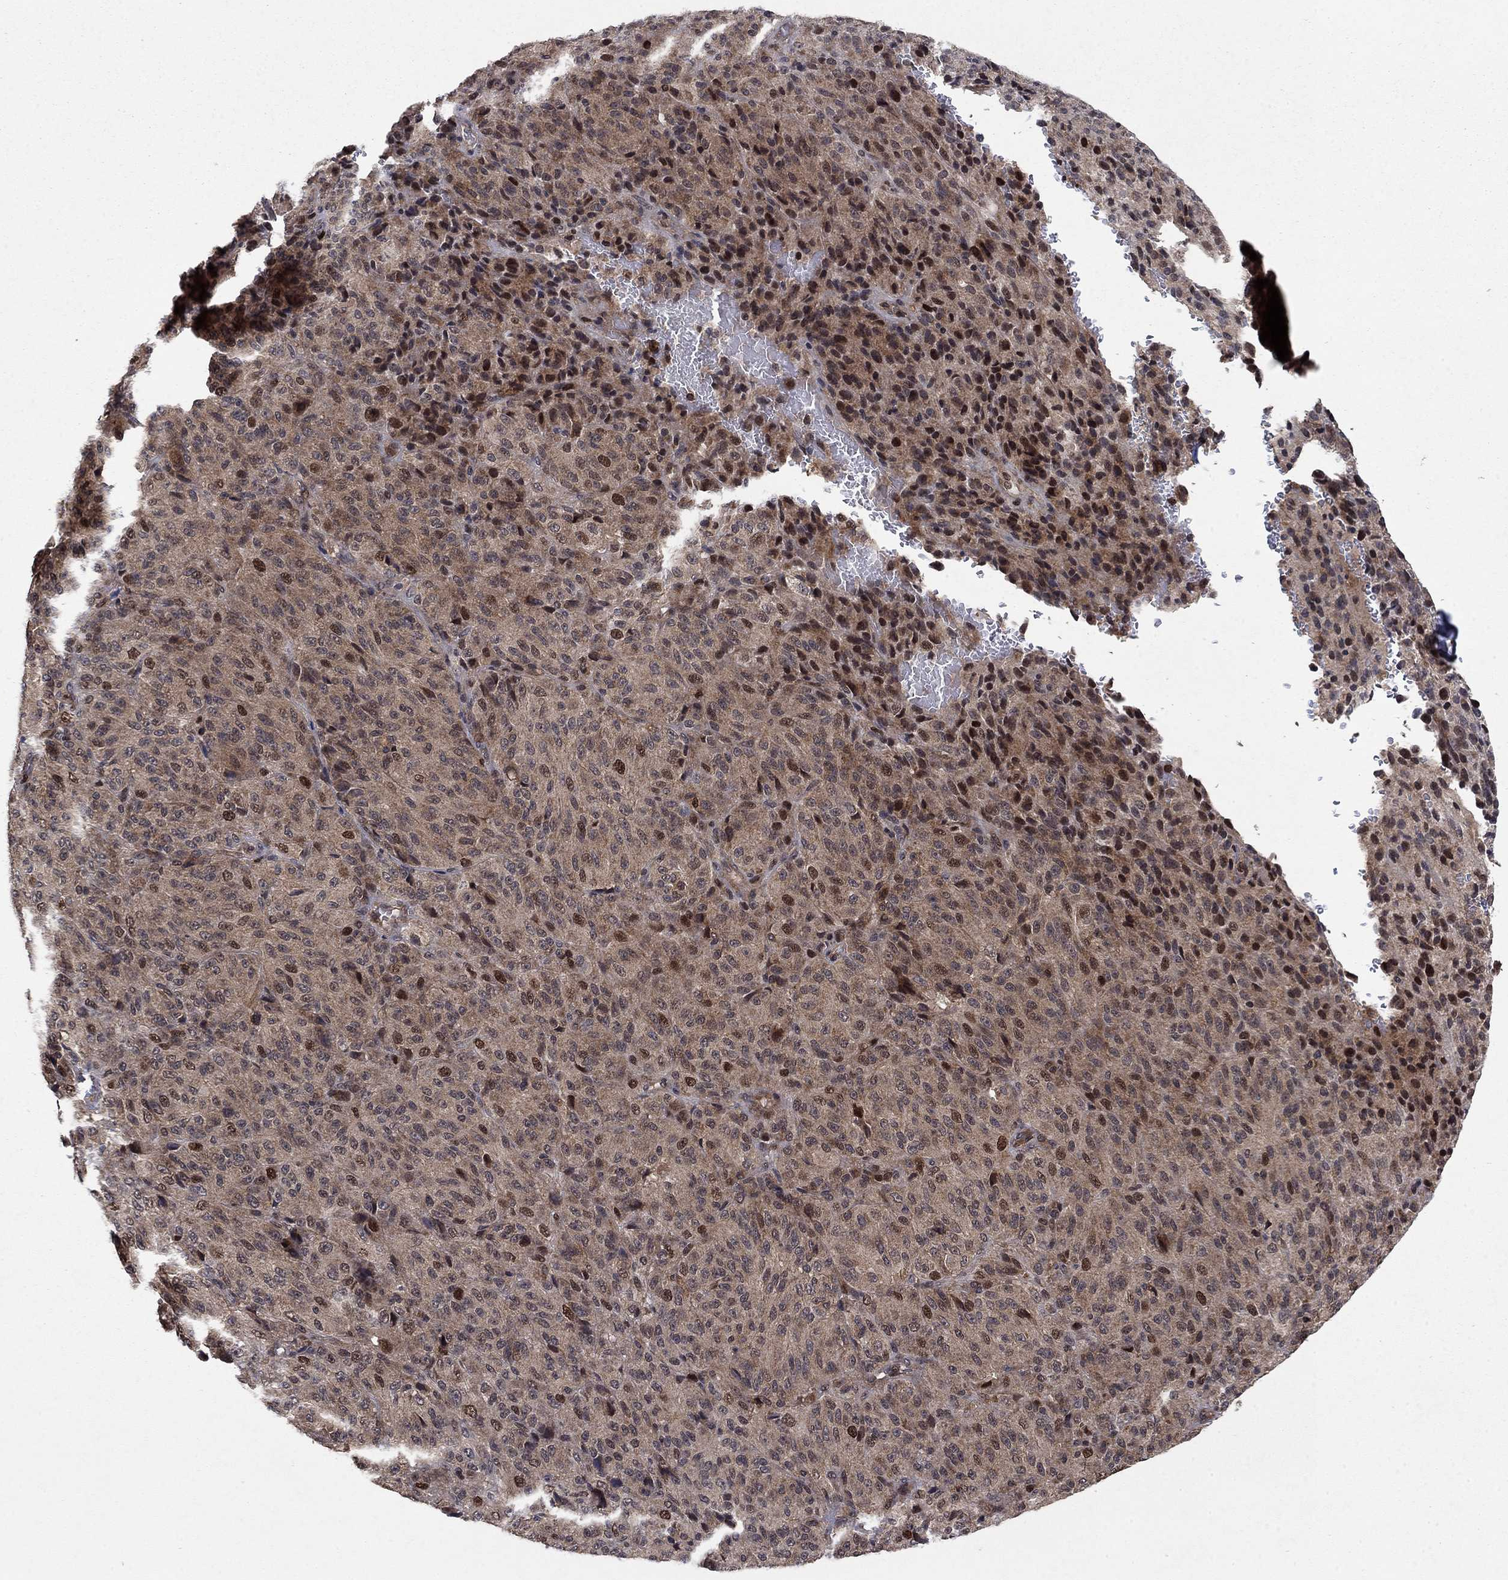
{"staining": {"intensity": "strong", "quantity": "<25%", "location": "cytoplasmic/membranous,nuclear"}, "tissue": "melanoma", "cell_type": "Tumor cells", "image_type": "cancer", "snomed": [{"axis": "morphology", "description": "Malignant melanoma, Metastatic site"}, {"axis": "topography", "description": "Brain"}], "caption": "Protein staining of melanoma tissue shows strong cytoplasmic/membranous and nuclear expression in approximately <25% of tumor cells.", "gene": "CCDC66", "patient": {"sex": "female", "age": 56}}